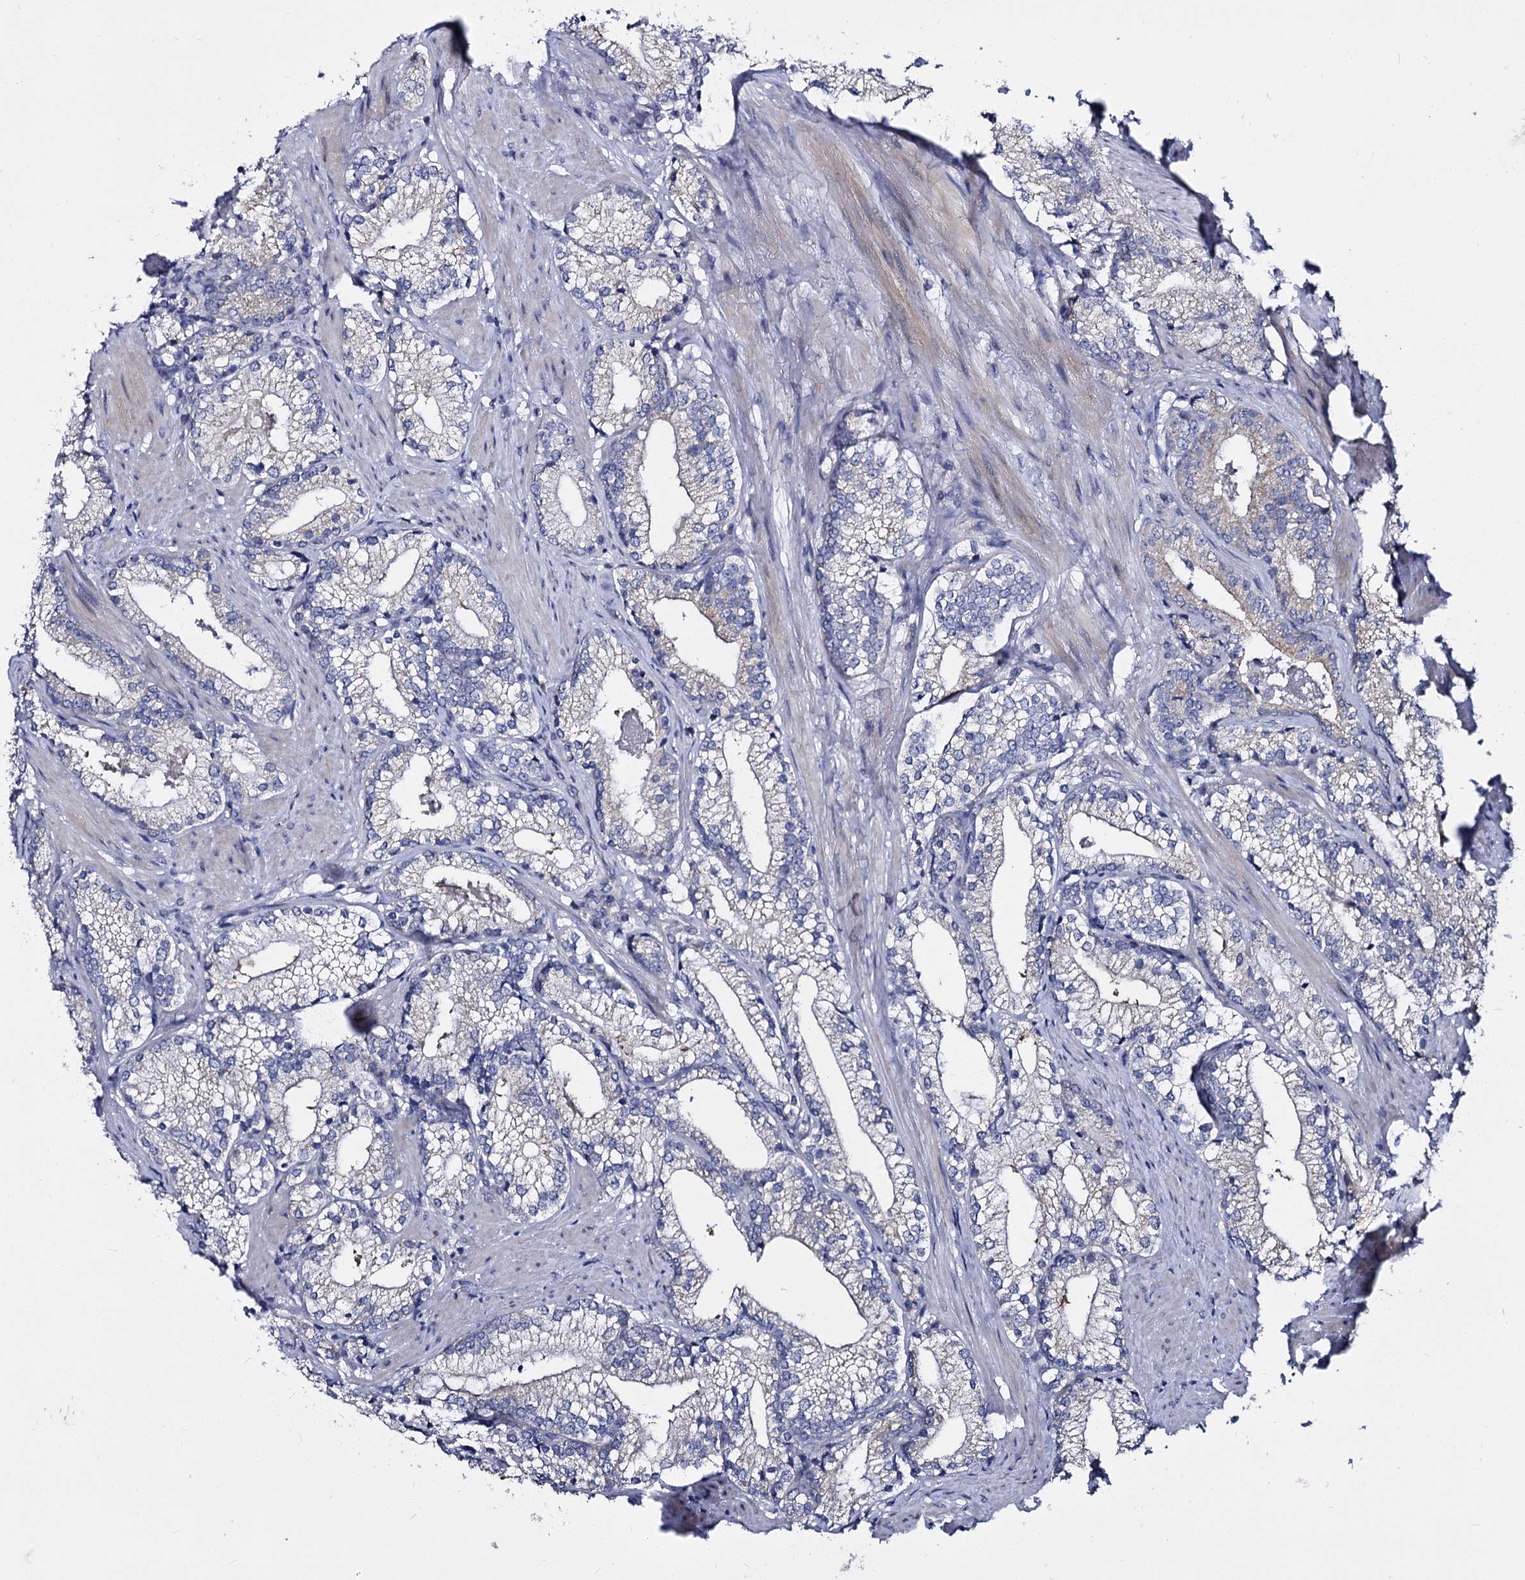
{"staining": {"intensity": "weak", "quantity": "25%-75%", "location": "cytoplasmic/membranous"}, "tissue": "prostate cancer", "cell_type": "Tumor cells", "image_type": "cancer", "snomed": [{"axis": "morphology", "description": "Adenocarcinoma, High grade"}, {"axis": "topography", "description": "Prostate"}], "caption": "Weak cytoplasmic/membranous positivity is seen in about 25%-75% of tumor cells in prostate high-grade adenocarcinoma.", "gene": "PANX2", "patient": {"sex": "male", "age": 66}}